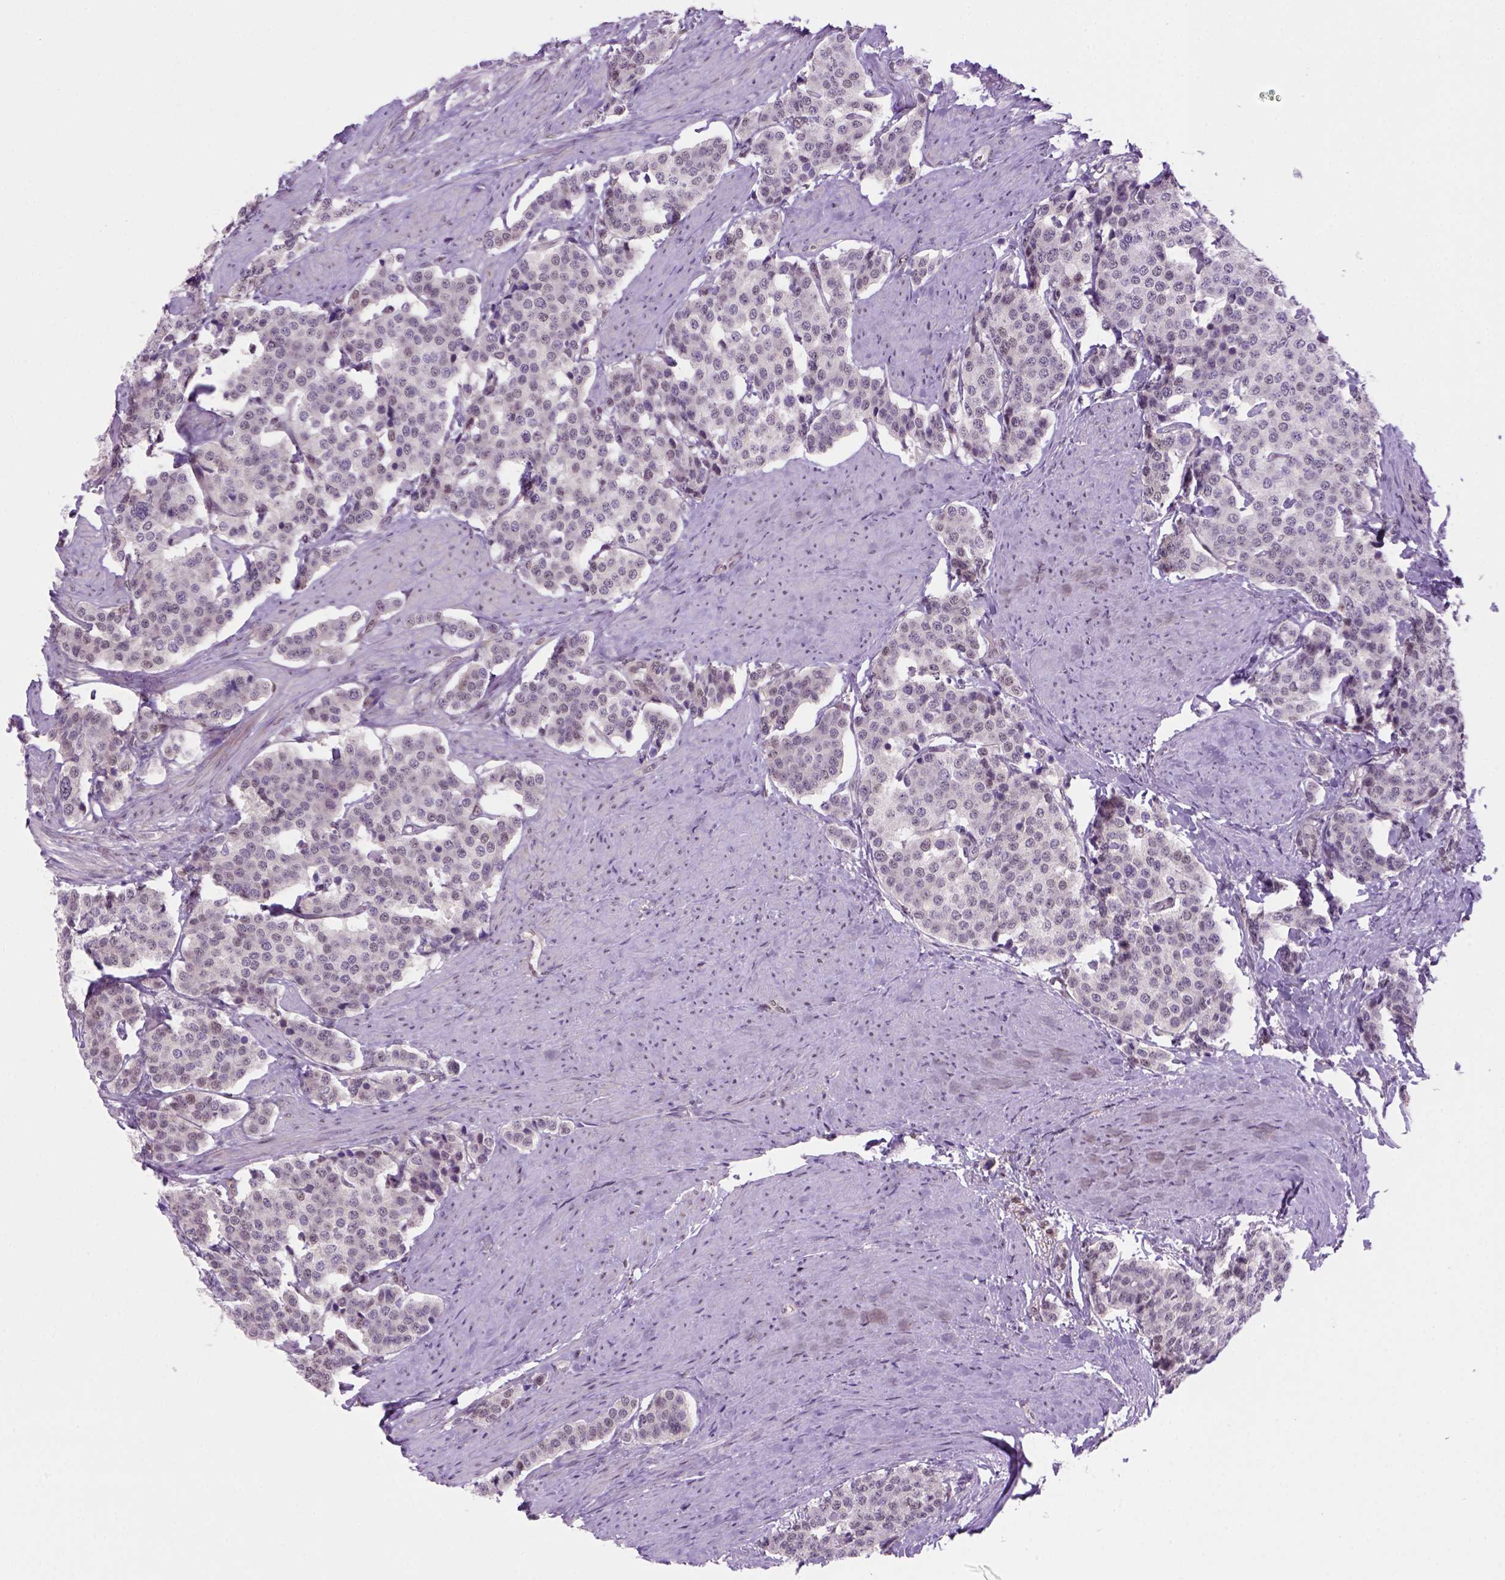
{"staining": {"intensity": "negative", "quantity": "none", "location": "none"}, "tissue": "carcinoid", "cell_type": "Tumor cells", "image_type": "cancer", "snomed": [{"axis": "morphology", "description": "Carcinoid, malignant, NOS"}, {"axis": "topography", "description": "Small intestine"}], "caption": "This is a micrograph of immunohistochemistry (IHC) staining of malignant carcinoid, which shows no positivity in tumor cells.", "gene": "MGMT", "patient": {"sex": "female", "age": 58}}